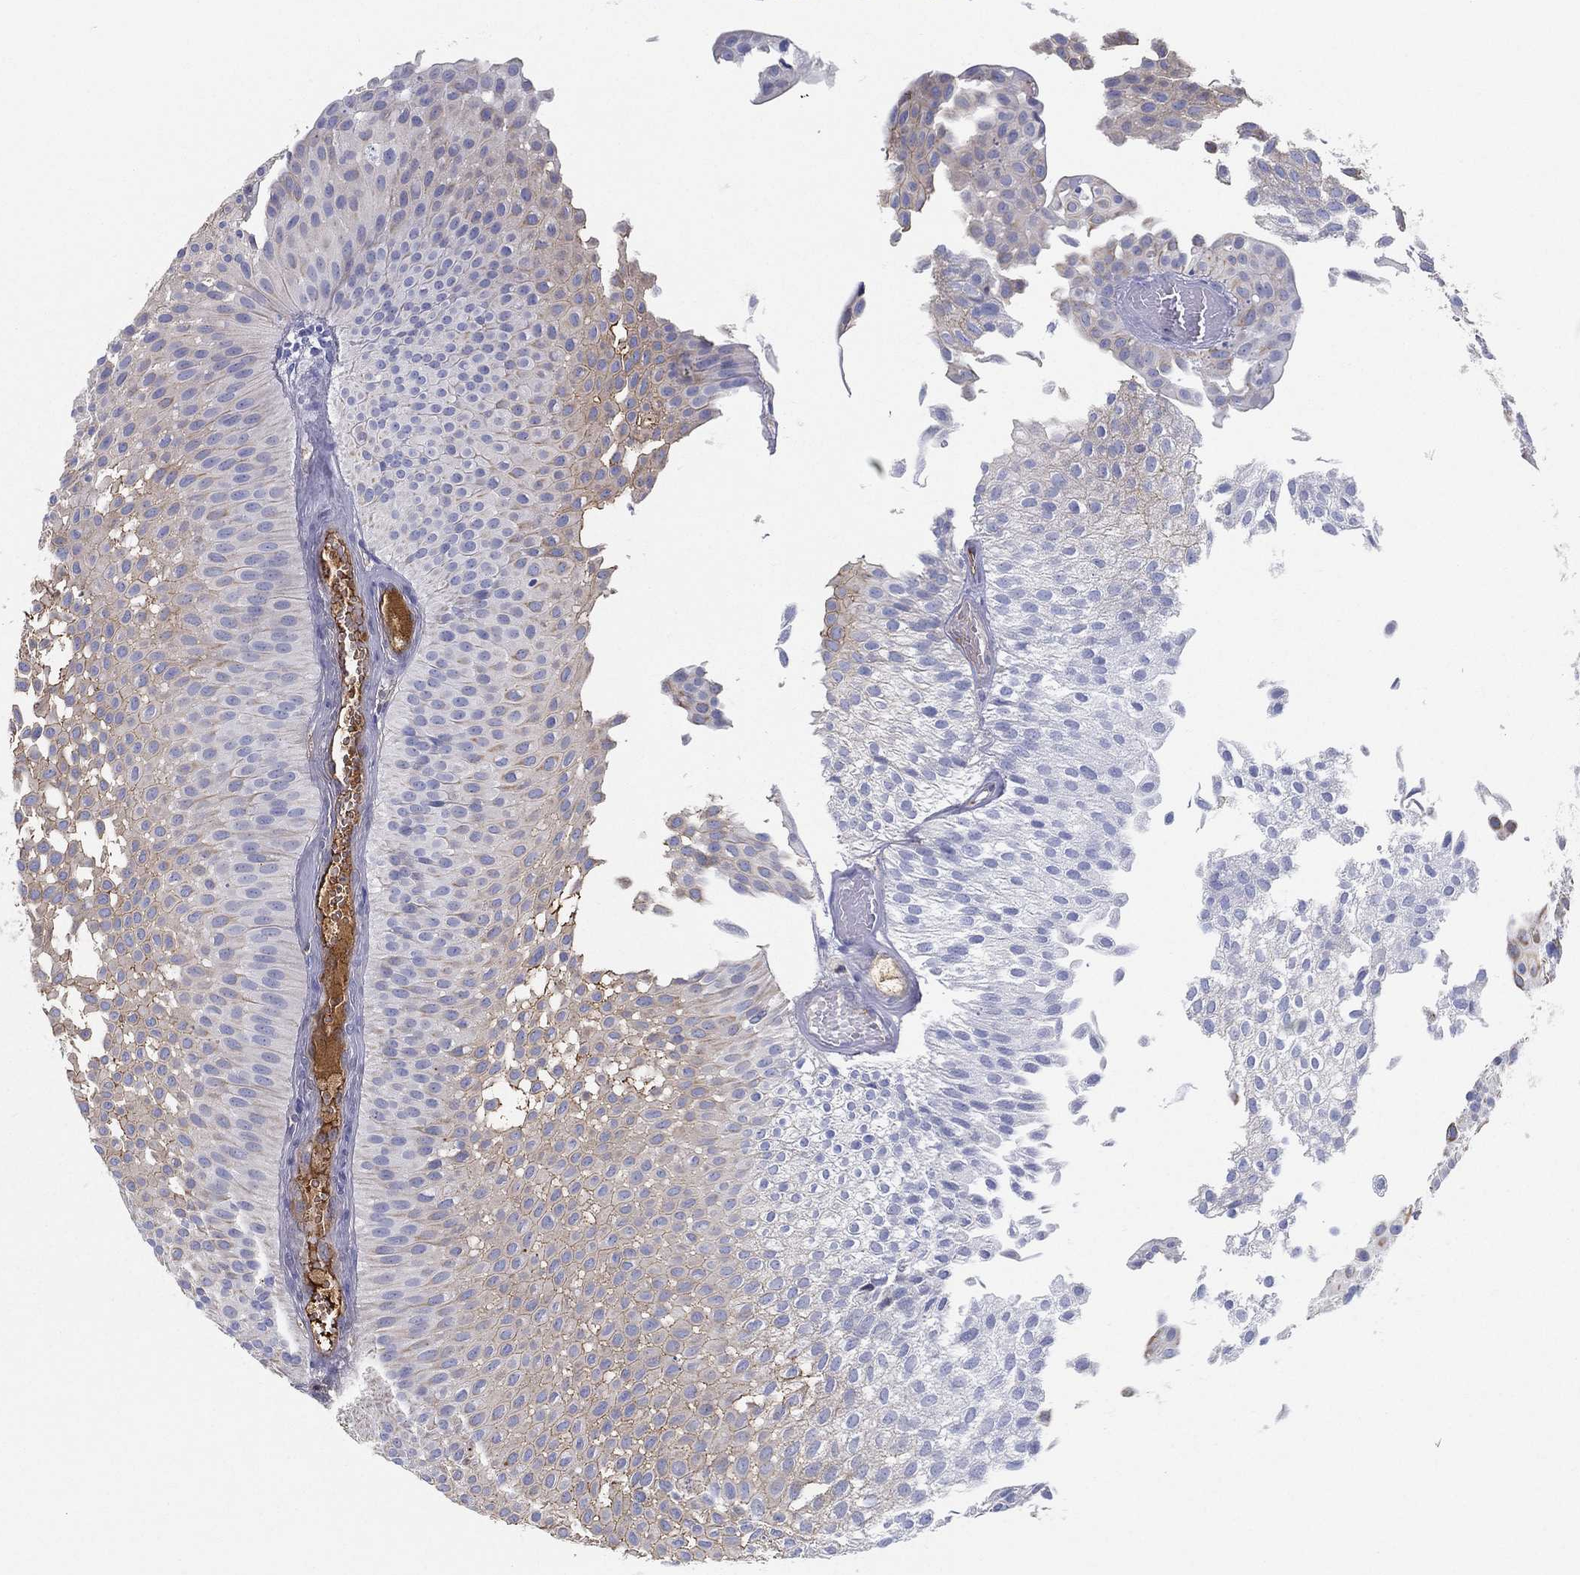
{"staining": {"intensity": "weak", "quantity": "<25%", "location": "cytoplasmic/membranous"}, "tissue": "urothelial cancer", "cell_type": "Tumor cells", "image_type": "cancer", "snomed": [{"axis": "morphology", "description": "Urothelial carcinoma, Low grade"}, {"axis": "topography", "description": "Urinary bladder"}], "caption": "Immunohistochemistry (IHC) micrograph of neoplastic tissue: human urothelial carcinoma (low-grade) stained with DAB (3,3'-diaminobenzidine) demonstrates no significant protein staining in tumor cells. Nuclei are stained in blue.", "gene": "IFNB1", "patient": {"sex": "male", "age": 64}}